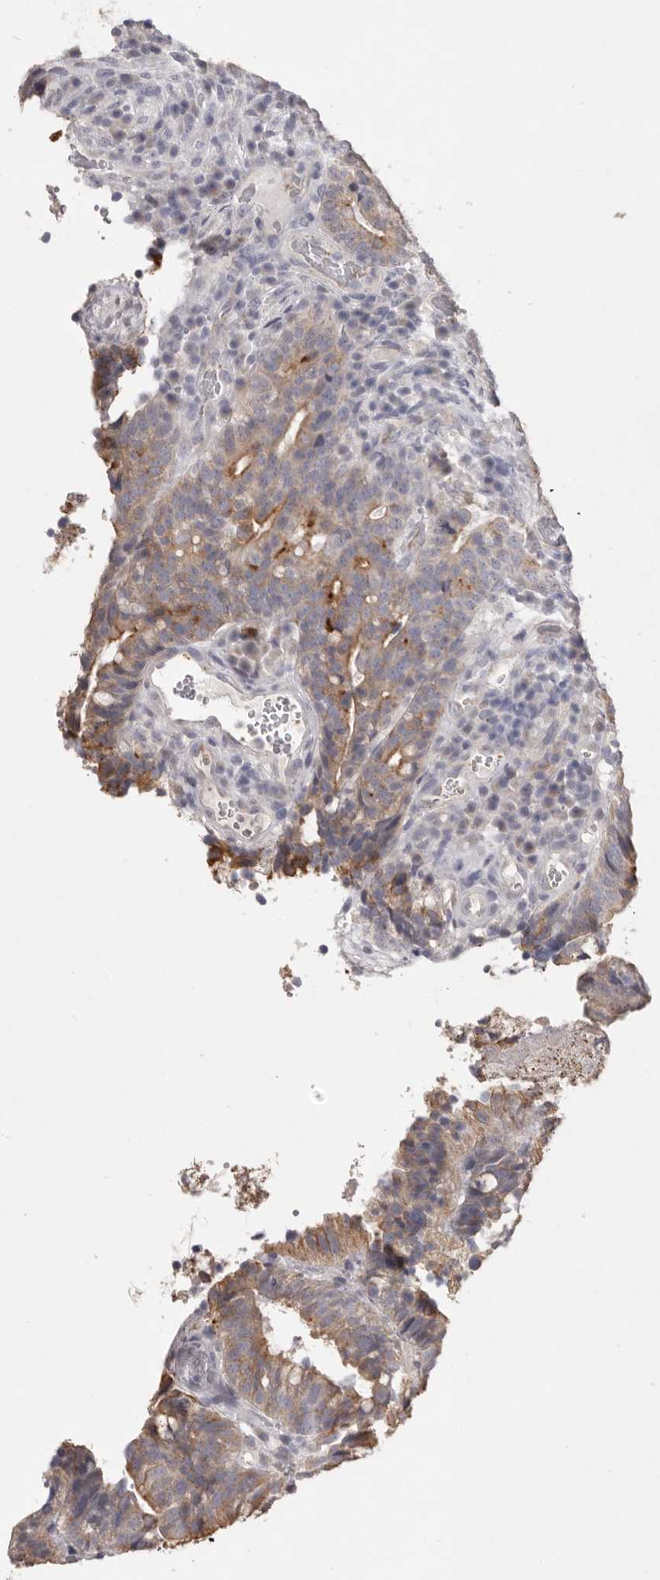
{"staining": {"intensity": "moderate", "quantity": ">75%", "location": "cytoplasmic/membranous"}, "tissue": "colorectal cancer", "cell_type": "Tumor cells", "image_type": "cancer", "snomed": [{"axis": "morphology", "description": "Adenocarcinoma, NOS"}, {"axis": "topography", "description": "Colon"}], "caption": "Immunohistochemistry (IHC) of colorectal adenocarcinoma shows medium levels of moderate cytoplasmic/membranous positivity in approximately >75% of tumor cells.", "gene": "ZYG11B", "patient": {"sex": "female", "age": 66}}